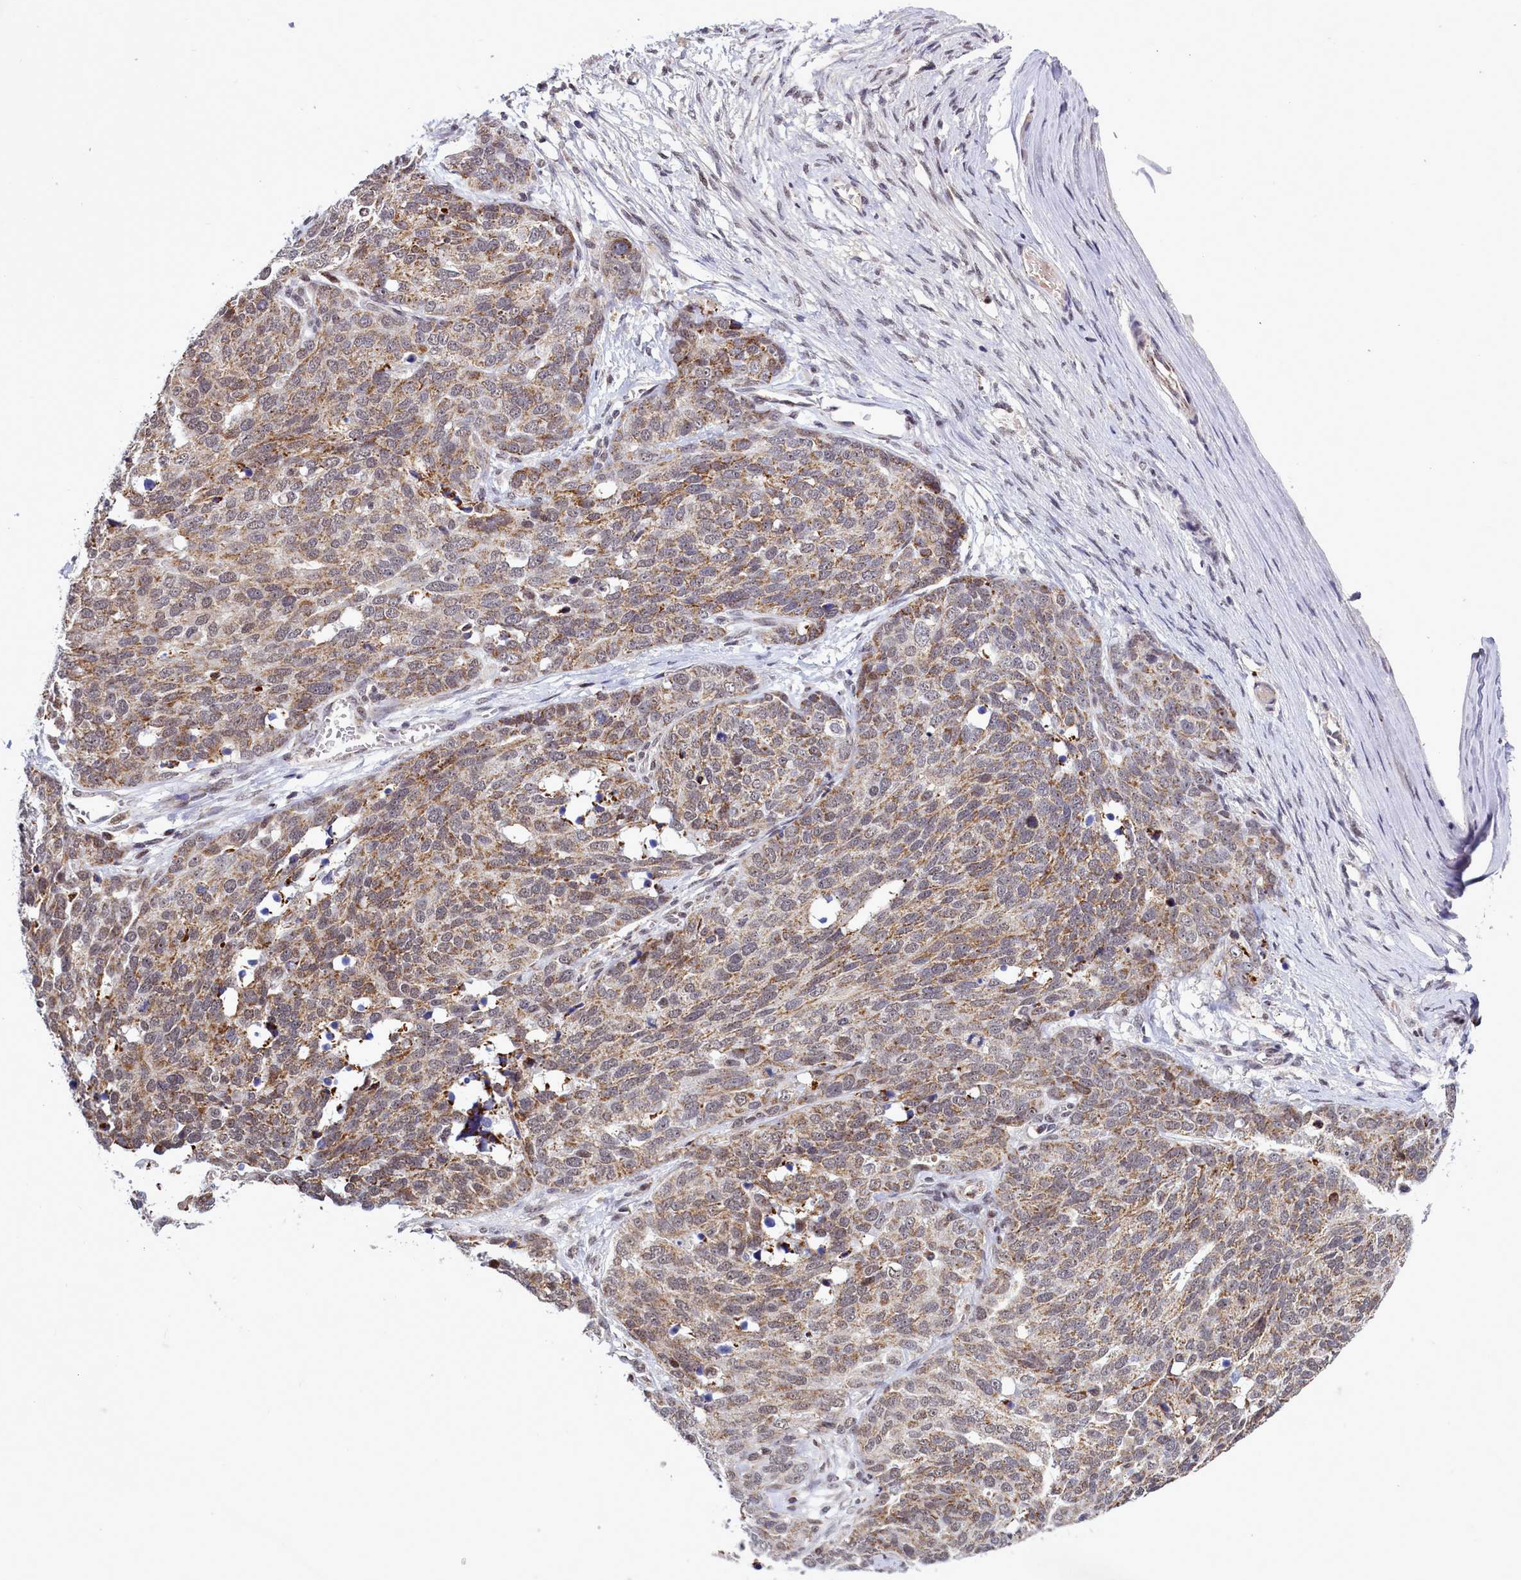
{"staining": {"intensity": "moderate", "quantity": ">75%", "location": "cytoplasmic/membranous,nuclear"}, "tissue": "ovarian cancer", "cell_type": "Tumor cells", "image_type": "cancer", "snomed": [{"axis": "morphology", "description": "Cystadenocarcinoma, serous, NOS"}, {"axis": "topography", "description": "Ovary"}], "caption": "Immunohistochemical staining of ovarian serous cystadenocarcinoma demonstrates medium levels of moderate cytoplasmic/membranous and nuclear protein expression in about >75% of tumor cells. The staining was performed using DAB, with brown indicating positive protein expression. Nuclei are stained blue with hematoxylin.", "gene": "POM121L2", "patient": {"sex": "female", "age": 44}}